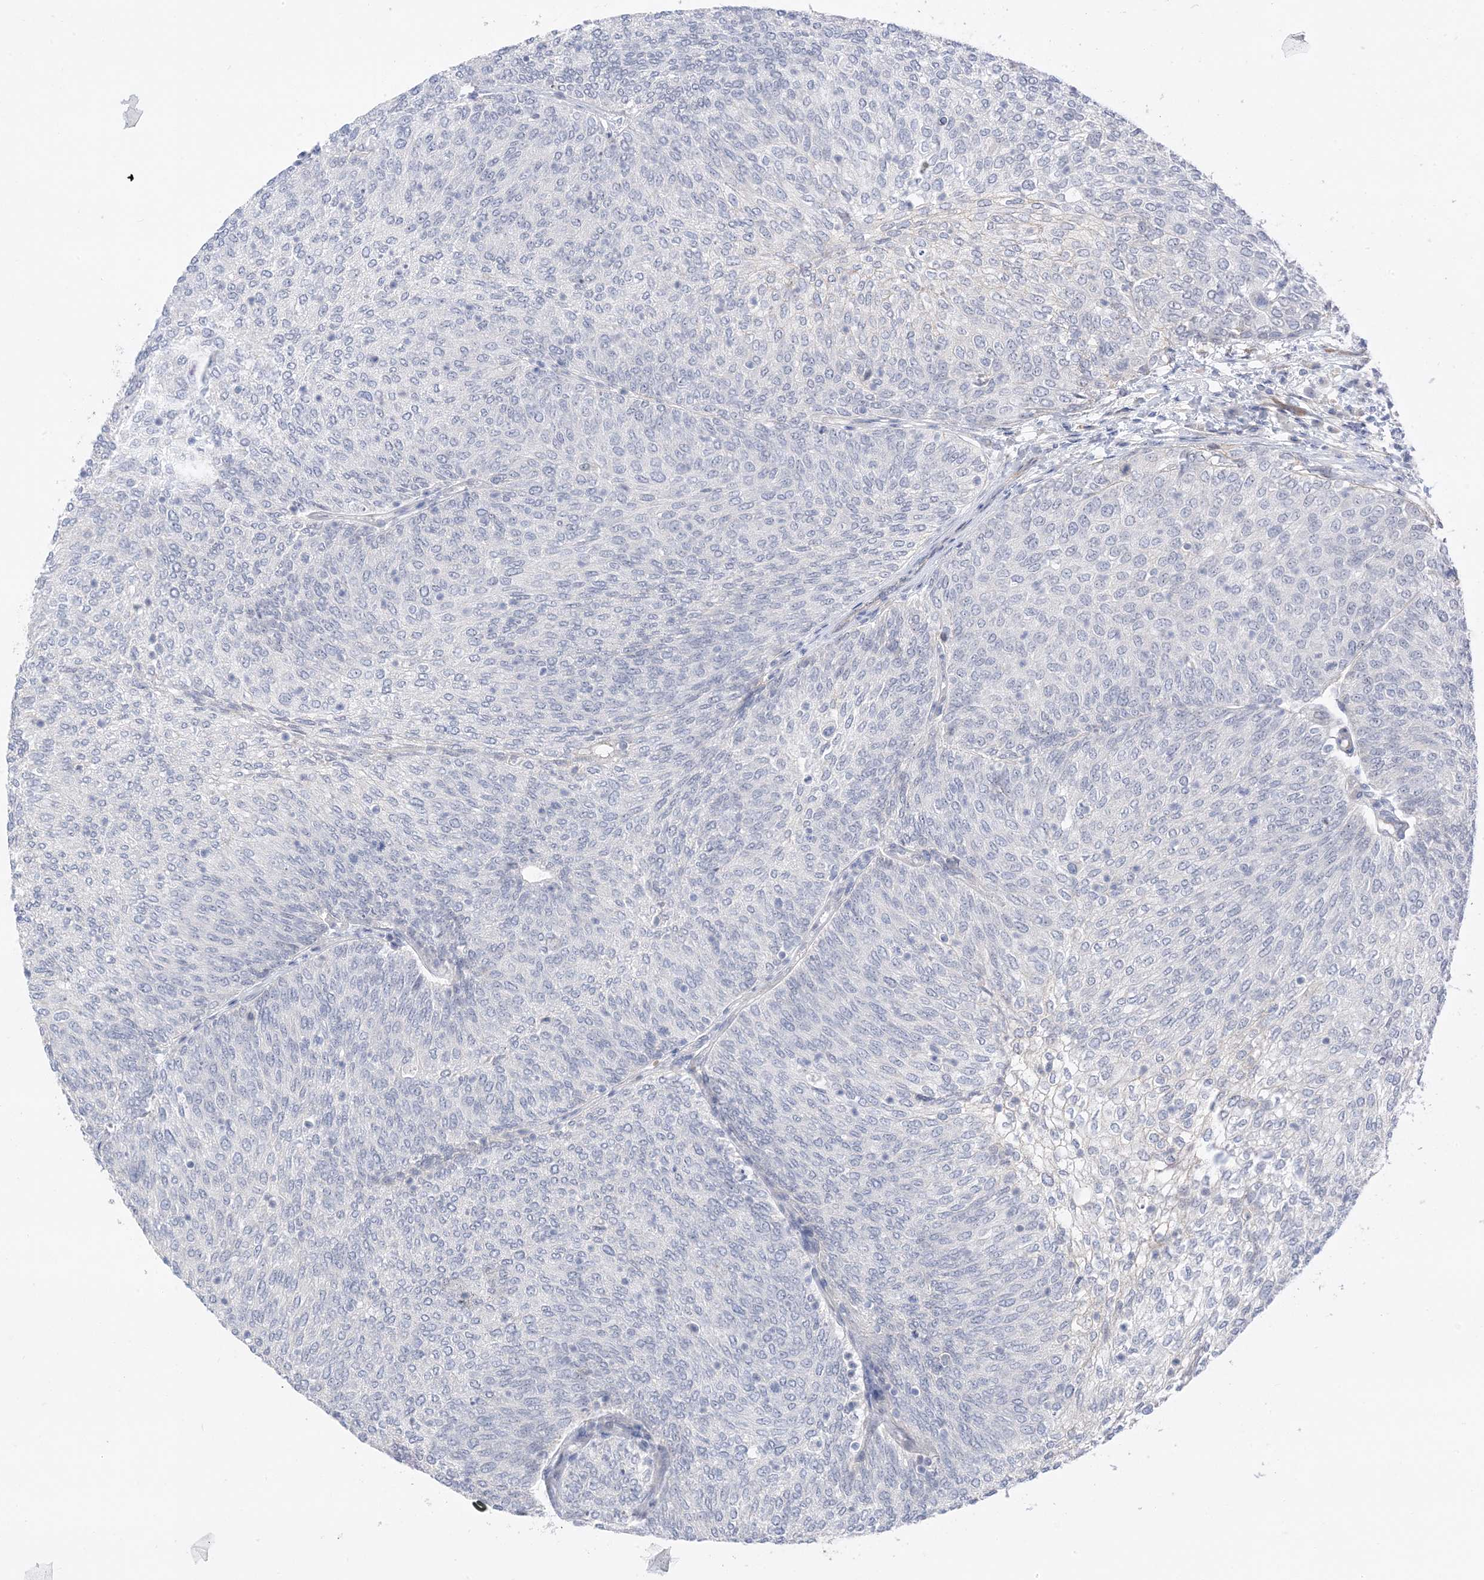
{"staining": {"intensity": "negative", "quantity": "none", "location": "none"}, "tissue": "urothelial cancer", "cell_type": "Tumor cells", "image_type": "cancer", "snomed": [{"axis": "morphology", "description": "Urothelial carcinoma, Low grade"}, {"axis": "topography", "description": "Urinary bladder"}], "caption": "This is an IHC image of low-grade urothelial carcinoma. There is no expression in tumor cells.", "gene": "IL36B", "patient": {"sex": "female", "age": 79}}